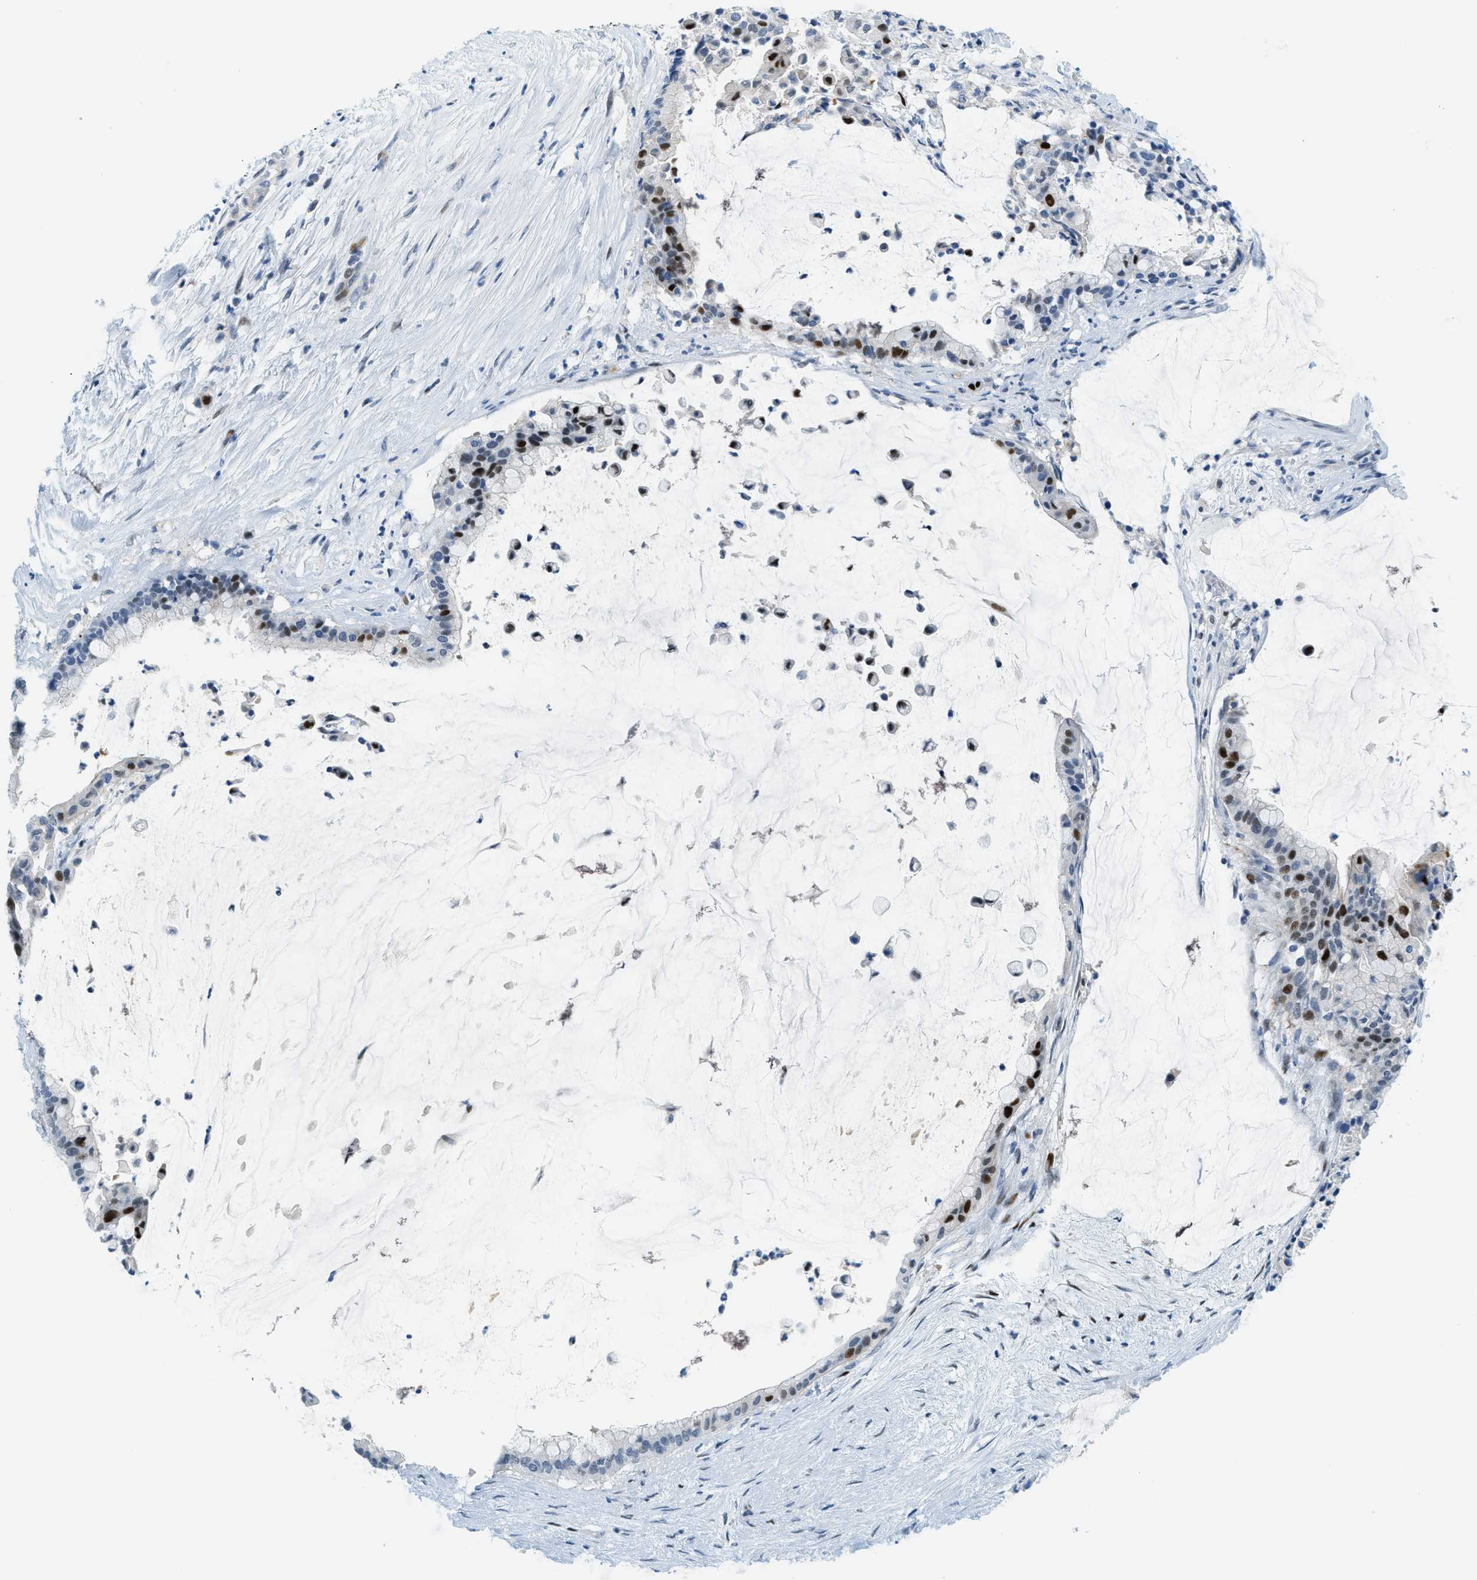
{"staining": {"intensity": "strong", "quantity": "25%-75%", "location": "nuclear"}, "tissue": "pancreatic cancer", "cell_type": "Tumor cells", "image_type": "cancer", "snomed": [{"axis": "morphology", "description": "Adenocarcinoma, NOS"}, {"axis": "topography", "description": "Pancreas"}], "caption": "Adenocarcinoma (pancreatic) stained with a brown dye demonstrates strong nuclear positive positivity in approximately 25%-75% of tumor cells.", "gene": "CYP4X1", "patient": {"sex": "male", "age": 41}}